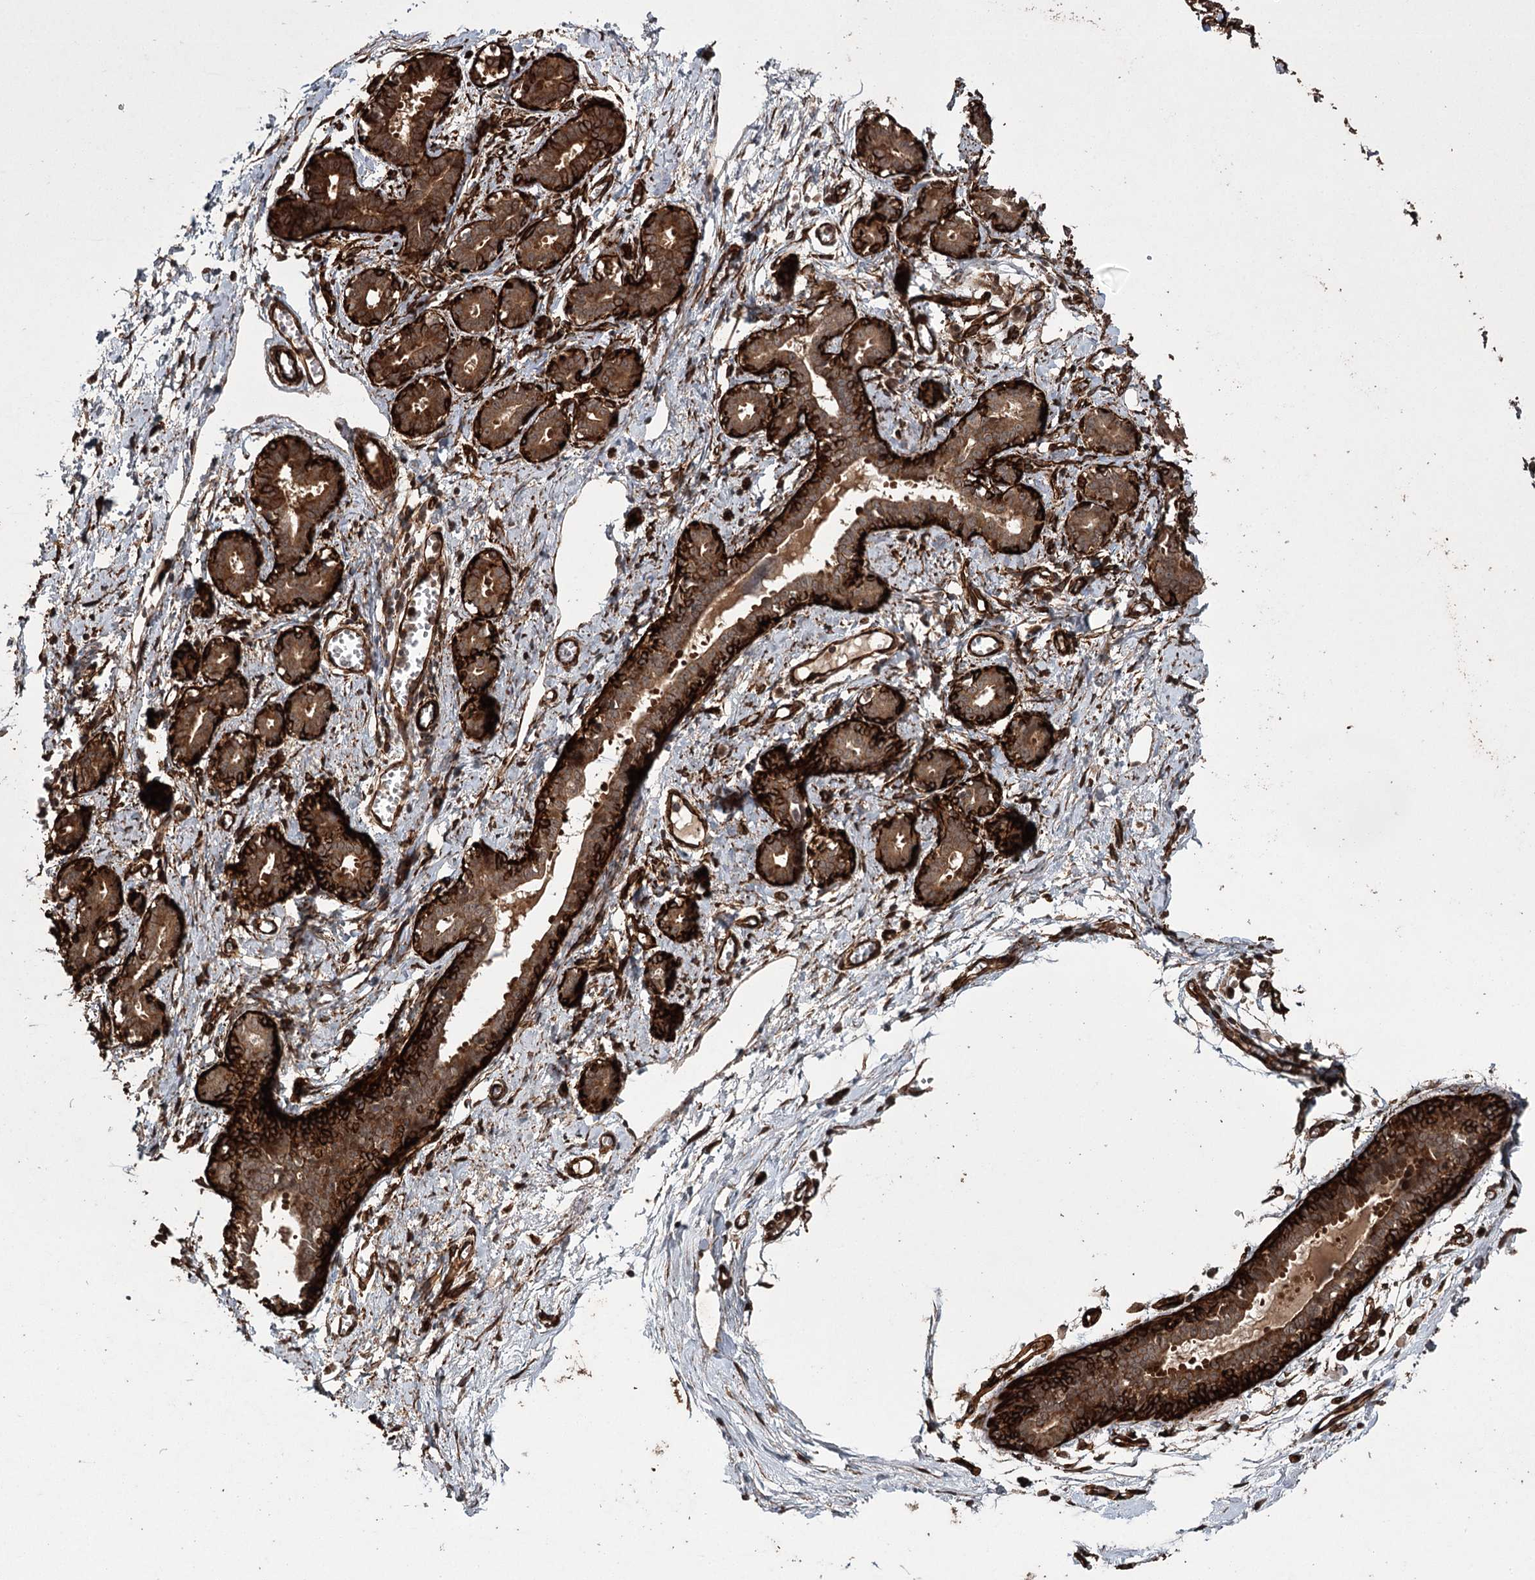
{"staining": {"intensity": "negative", "quantity": "none", "location": "none"}, "tissue": "breast", "cell_type": "Adipocytes", "image_type": "normal", "snomed": [{"axis": "morphology", "description": "Normal tissue, NOS"}, {"axis": "topography", "description": "Breast"}], "caption": "The photomicrograph displays no staining of adipocytes in benign breast. (IHC, brightfield microscopy, high magnification).", "gene": "RPAP3", "patient": {"sex": "female", "age": 27}}